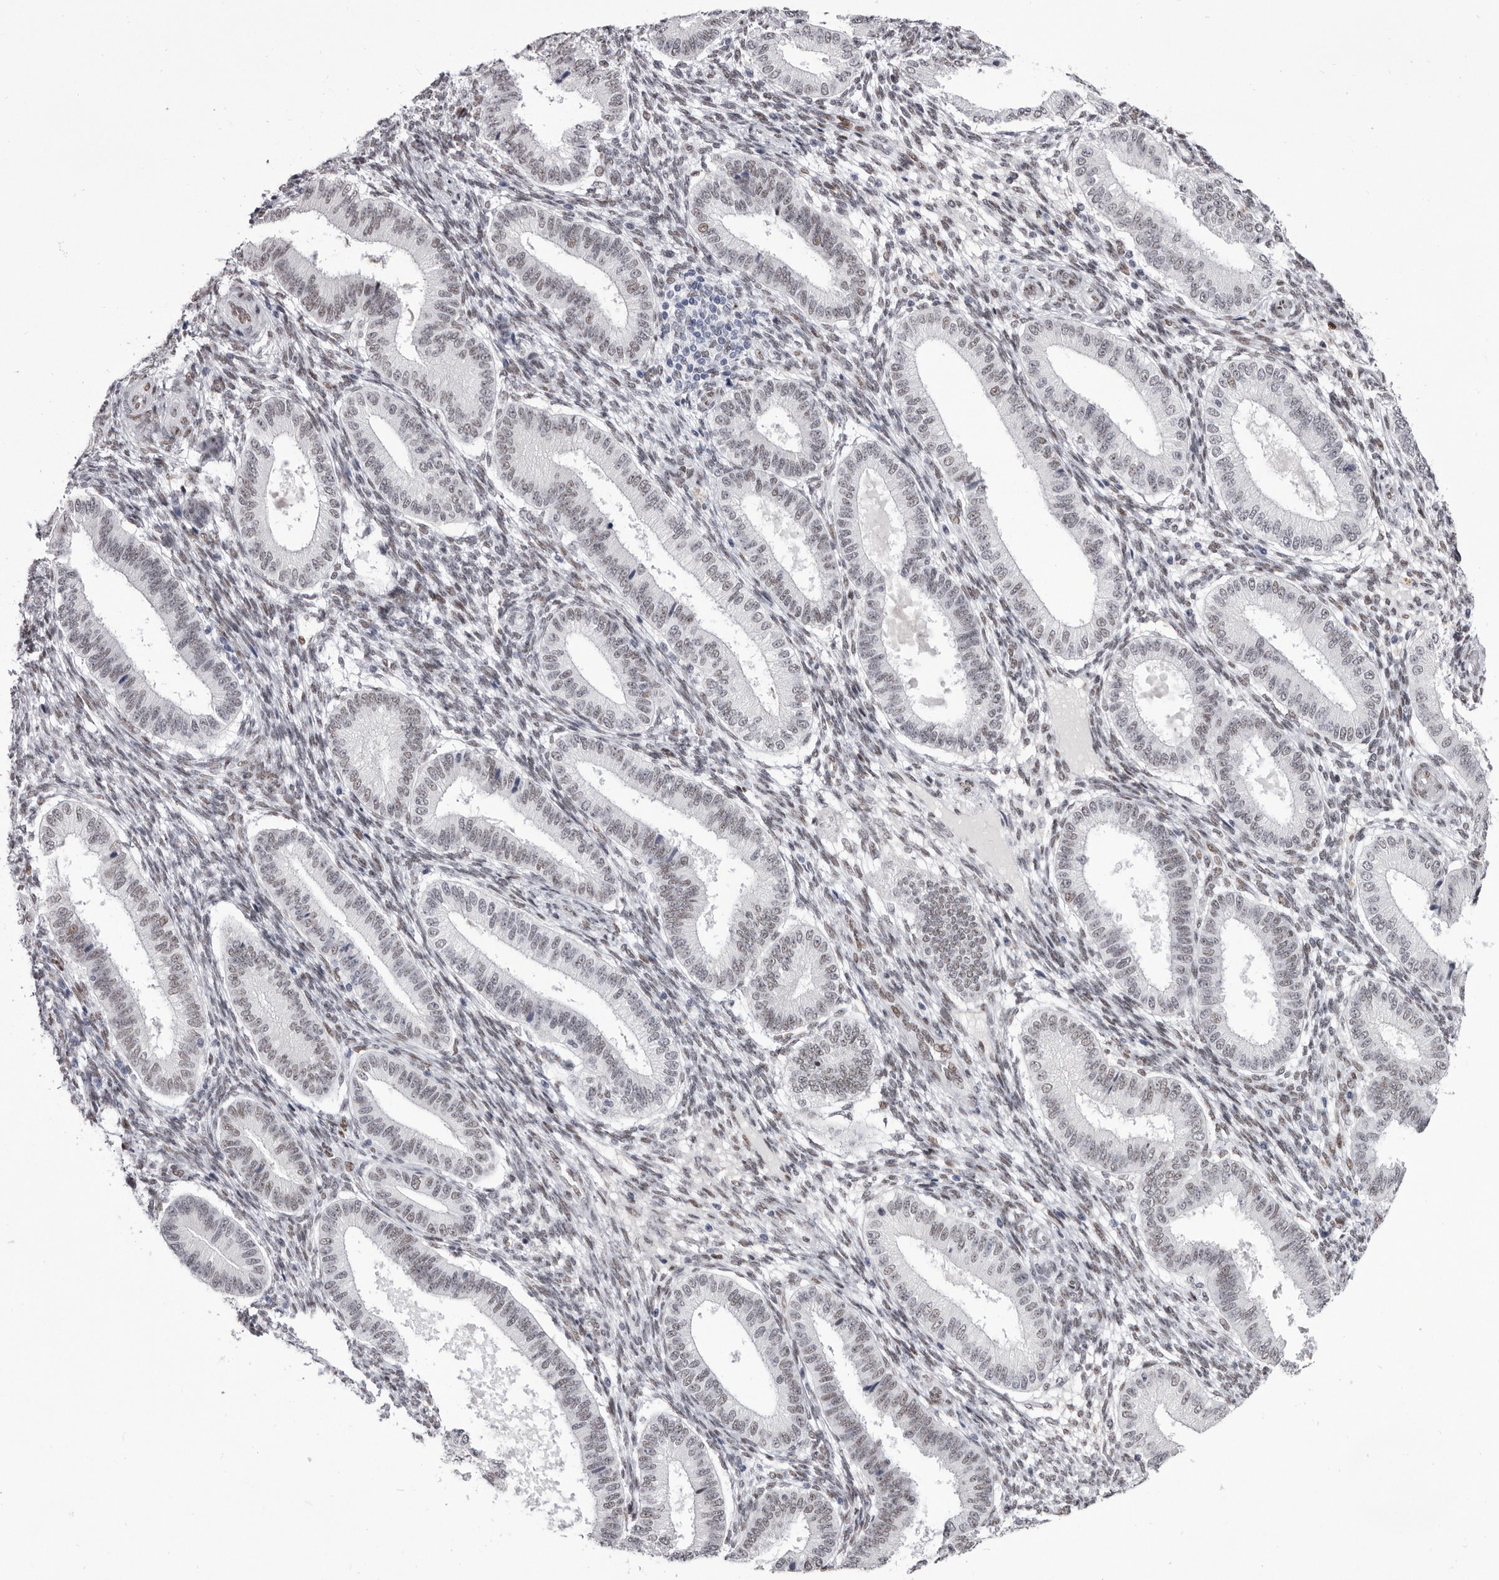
{"staining": {"intensity": "negative", "quantity": "none", "location": "none"}, "tissue": "endometrium", "cell_type": "Cells in endometrial stroma", "image_type": "normal", "snomed": [{"axis": "morphology", "description": "Normal tissue, NOS"}, {"axis": "topography", "description": "Endometrium"}], "caption": "A histopathology image of human endometrium is negative for staining in cells in endometrial stroma.", "gene": "ZNF326", "patient": {"sex": "female", "age": 39}}